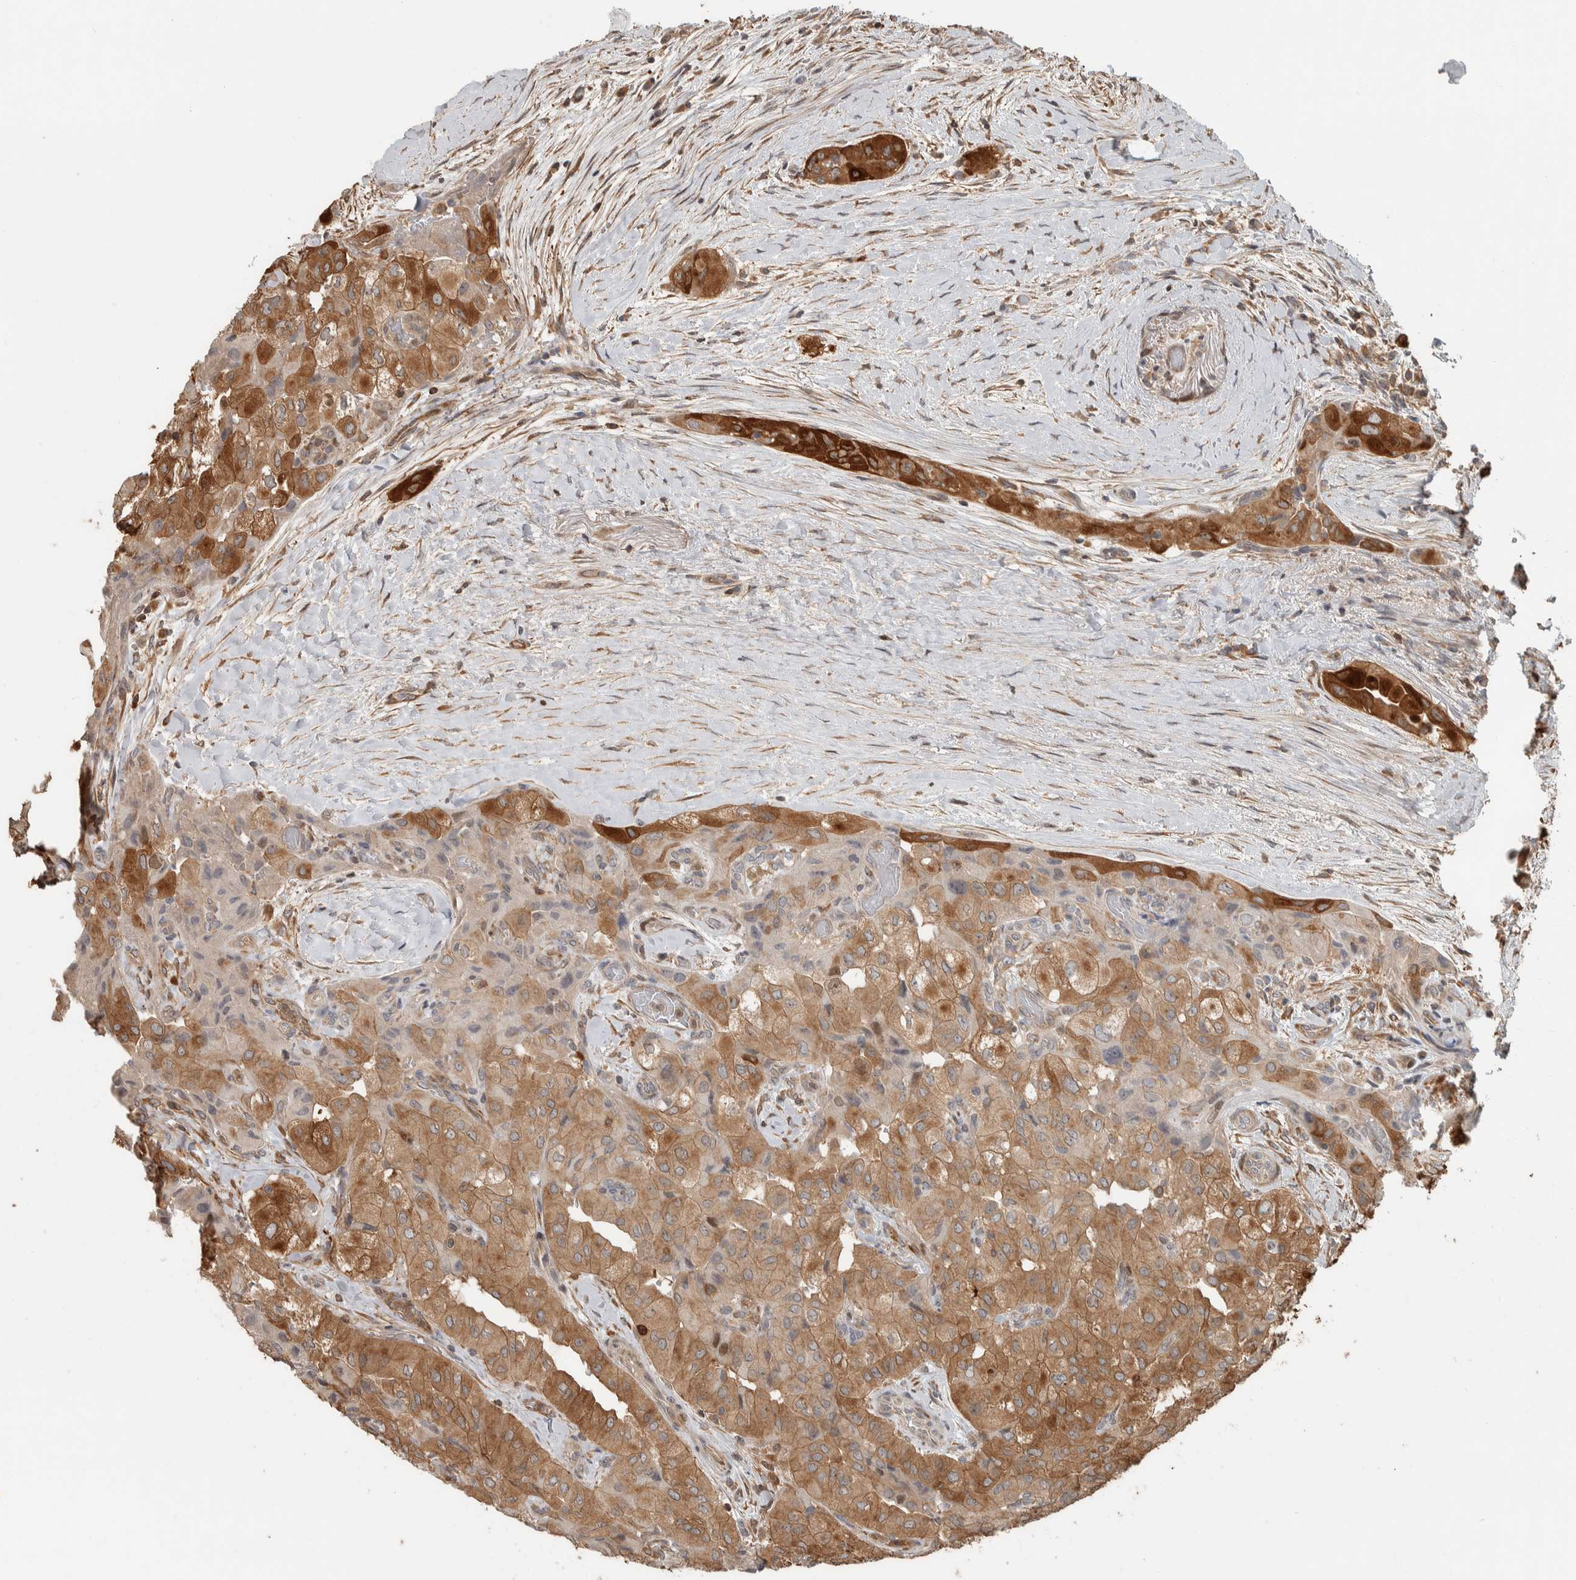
{"staining": {"intensity": "moderate", "quantity": ">75%", "location": "cytoplasmic/membranous"}, "tissue": "thyroid cancer", "cell_type": "Tumor cells", "image_type": "cancer", "snomed": [{"axis": "morphology", "description": "Papillary adenocarcinoma, NOS"}, {"axis": "topography", "description": "Thyroid gland"}], "caption": "Immunohistochemical staining of thyroid cancer demonstrates medium levels of moderate cytoplasmic/membranous protein staining in about >75% of tumor cells.", "gene": "CNTROB", "patient": {"sex": "female", "age": 59}}